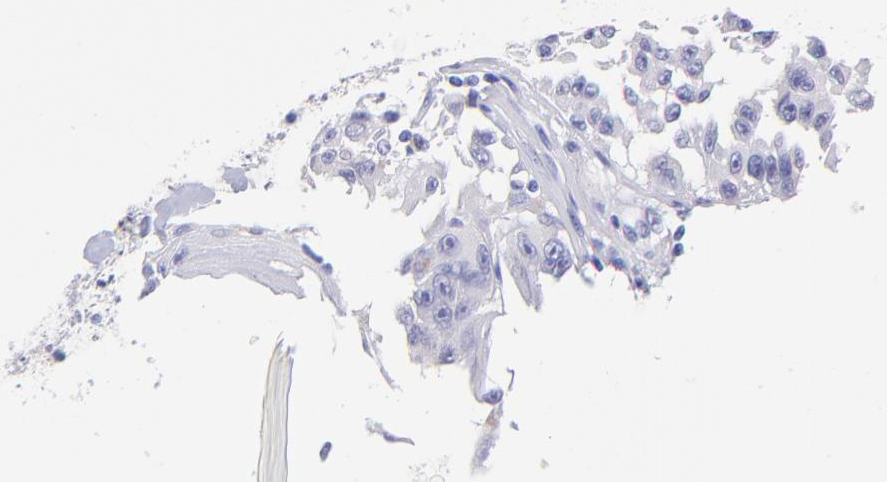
{"staining": {"intensity": "negative", "quantity": "none", "location": "none"}, "tissue": "melanoma", "cell_type": "Tumor cells", "image_type": "cancer", "snomed": [{"axis": "morphology", "description": "Malignant melanoma, NOS"}, {"axis": "topography", "description": "Skin"}], "caption": "Melanoma was stained to show a protein in brown. There is no significant positivity in tumor cells.", "gene": "RAB3B", "patient": {"sex": "male", "age": 30}}